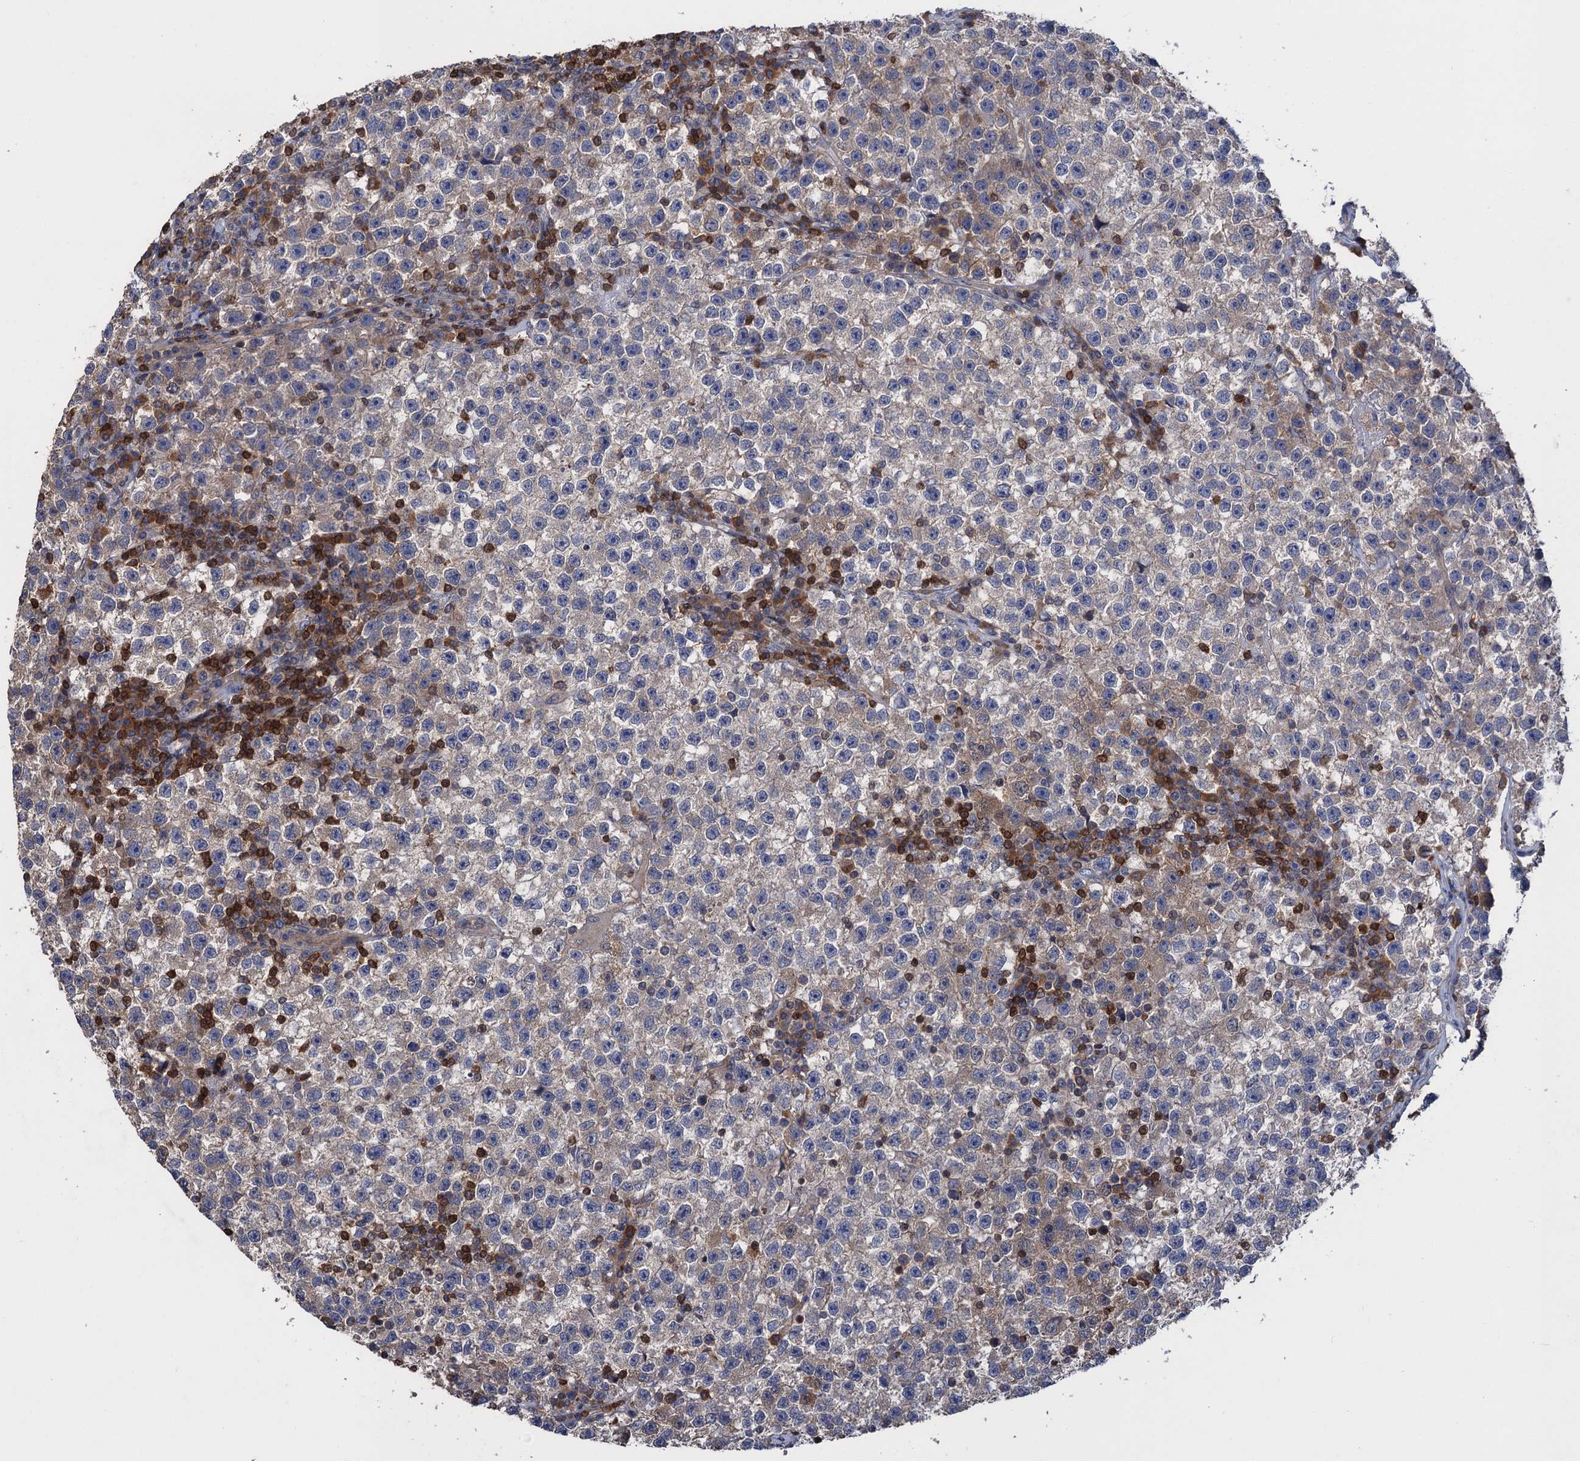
{"staining": {"intensity": "negative", "quantity": "none", "location": "none"}, "tissue": "testis cancer", "cell_type": "Tumor cells", "image_type": "cancer", "snomed": [{"axis": "morphology", "description": "Seminoma, NOS"}, {"axis": "topography", "description": "Testis"}], "caption": "The histopathology image reveals no significant expression in tumor cells of seminoma (testis). (Stains: DAB immunohistochemistry with hematoxylin counter stain, Microscopy: brightfield microscopy at high magnification).", "gene": "DGKA", "patient": {"sex": "male", "age": 22}}